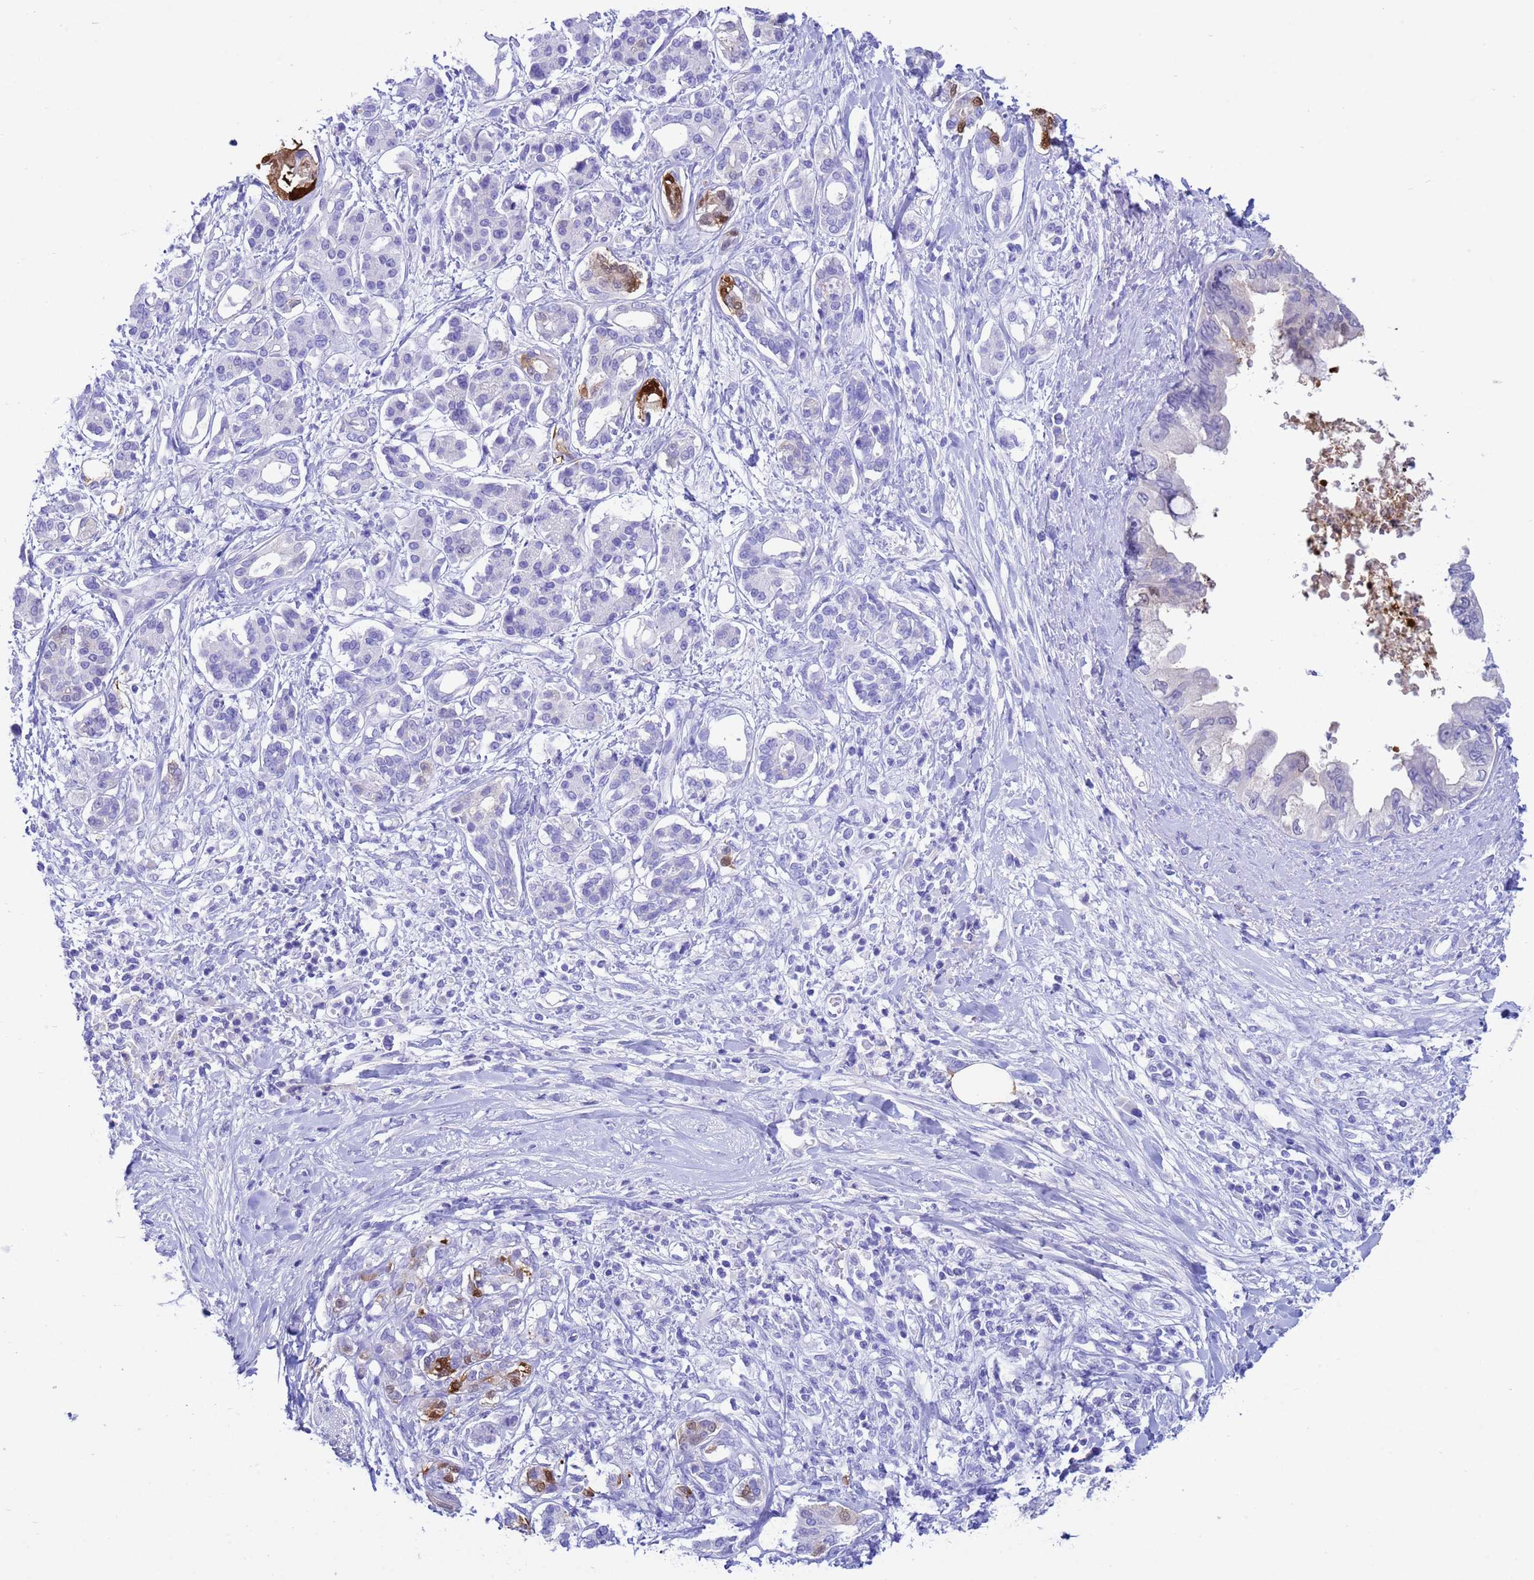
{"staining": {"intensity": "negative", "quantity": "none", "location": "none"}, "tissue": "pancreatic cancer", "cell_type": "Tumor cells", "image_type": "cancer", "snomed": [{"axis": "morphology", "description": "Adenocarcinoma, NOS"}, {"axis": "topography", "description": "Pancreas"}], "caption": "The histopathology image reveals no staining of tumor cells in pancreatic cancer (adenocarcinoma). (Immunohistochemistry (ihc), brightfield microscopy, high magnification).", "gene": "AKR1C2", "patient": {"sex": "female", "age": 56}}